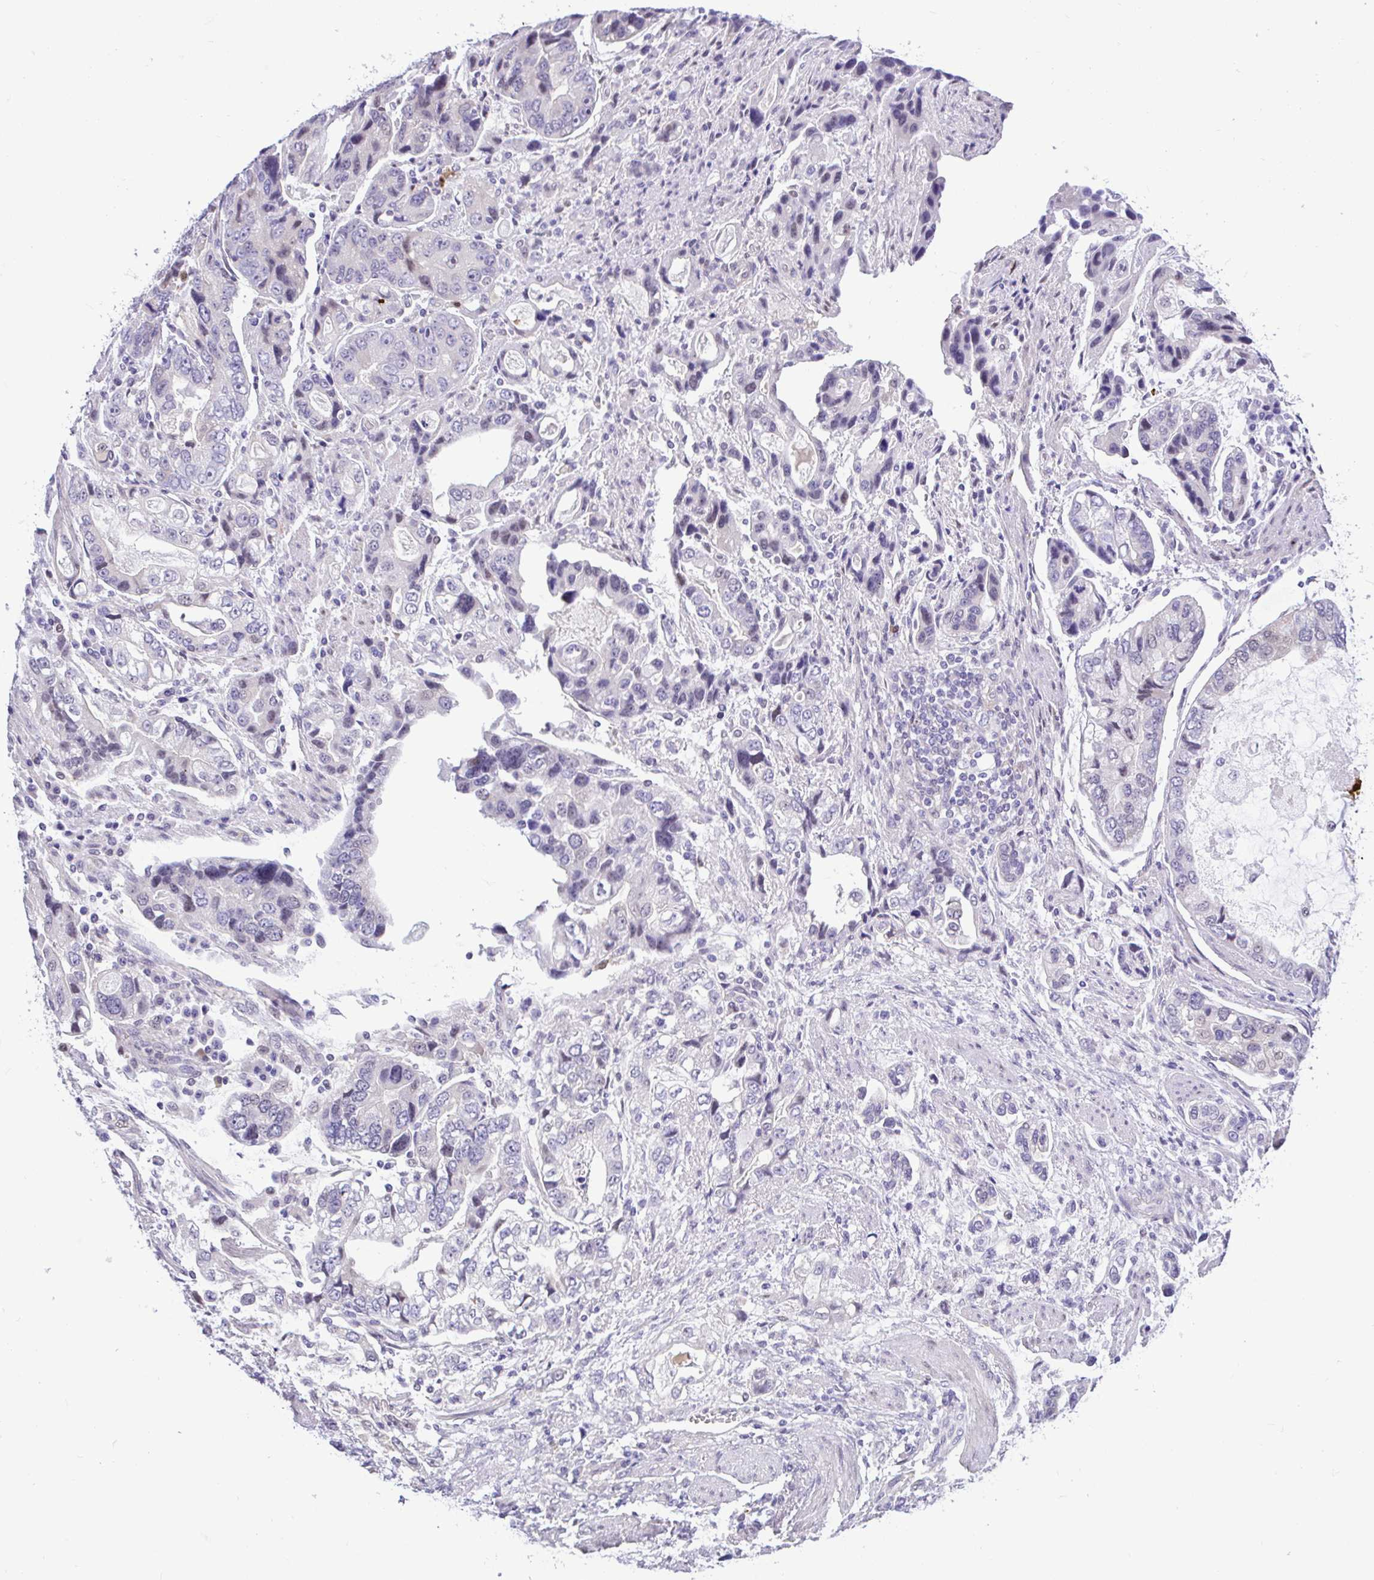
{"staining": {"intensity": "weak", "quantity": "<25%", "location": "nuclear"}, "tissue": "stomach cancer", "cell_type": "Tumor cells", "image_type": "cancer", "snomed": [{"axis": "morphology", "description": "Adenocarcinoma, NOS"}, {"axis": "topography", "description": "Stomach, lower"}], "caption": "A high-resolution image shows immunohistochemistry staining of stomach cancer (adenocarcinoma), which displays no significant staining in tumor cells.", "gene": "ZNF485", "patient": {"sex": "female", "age": 93}}